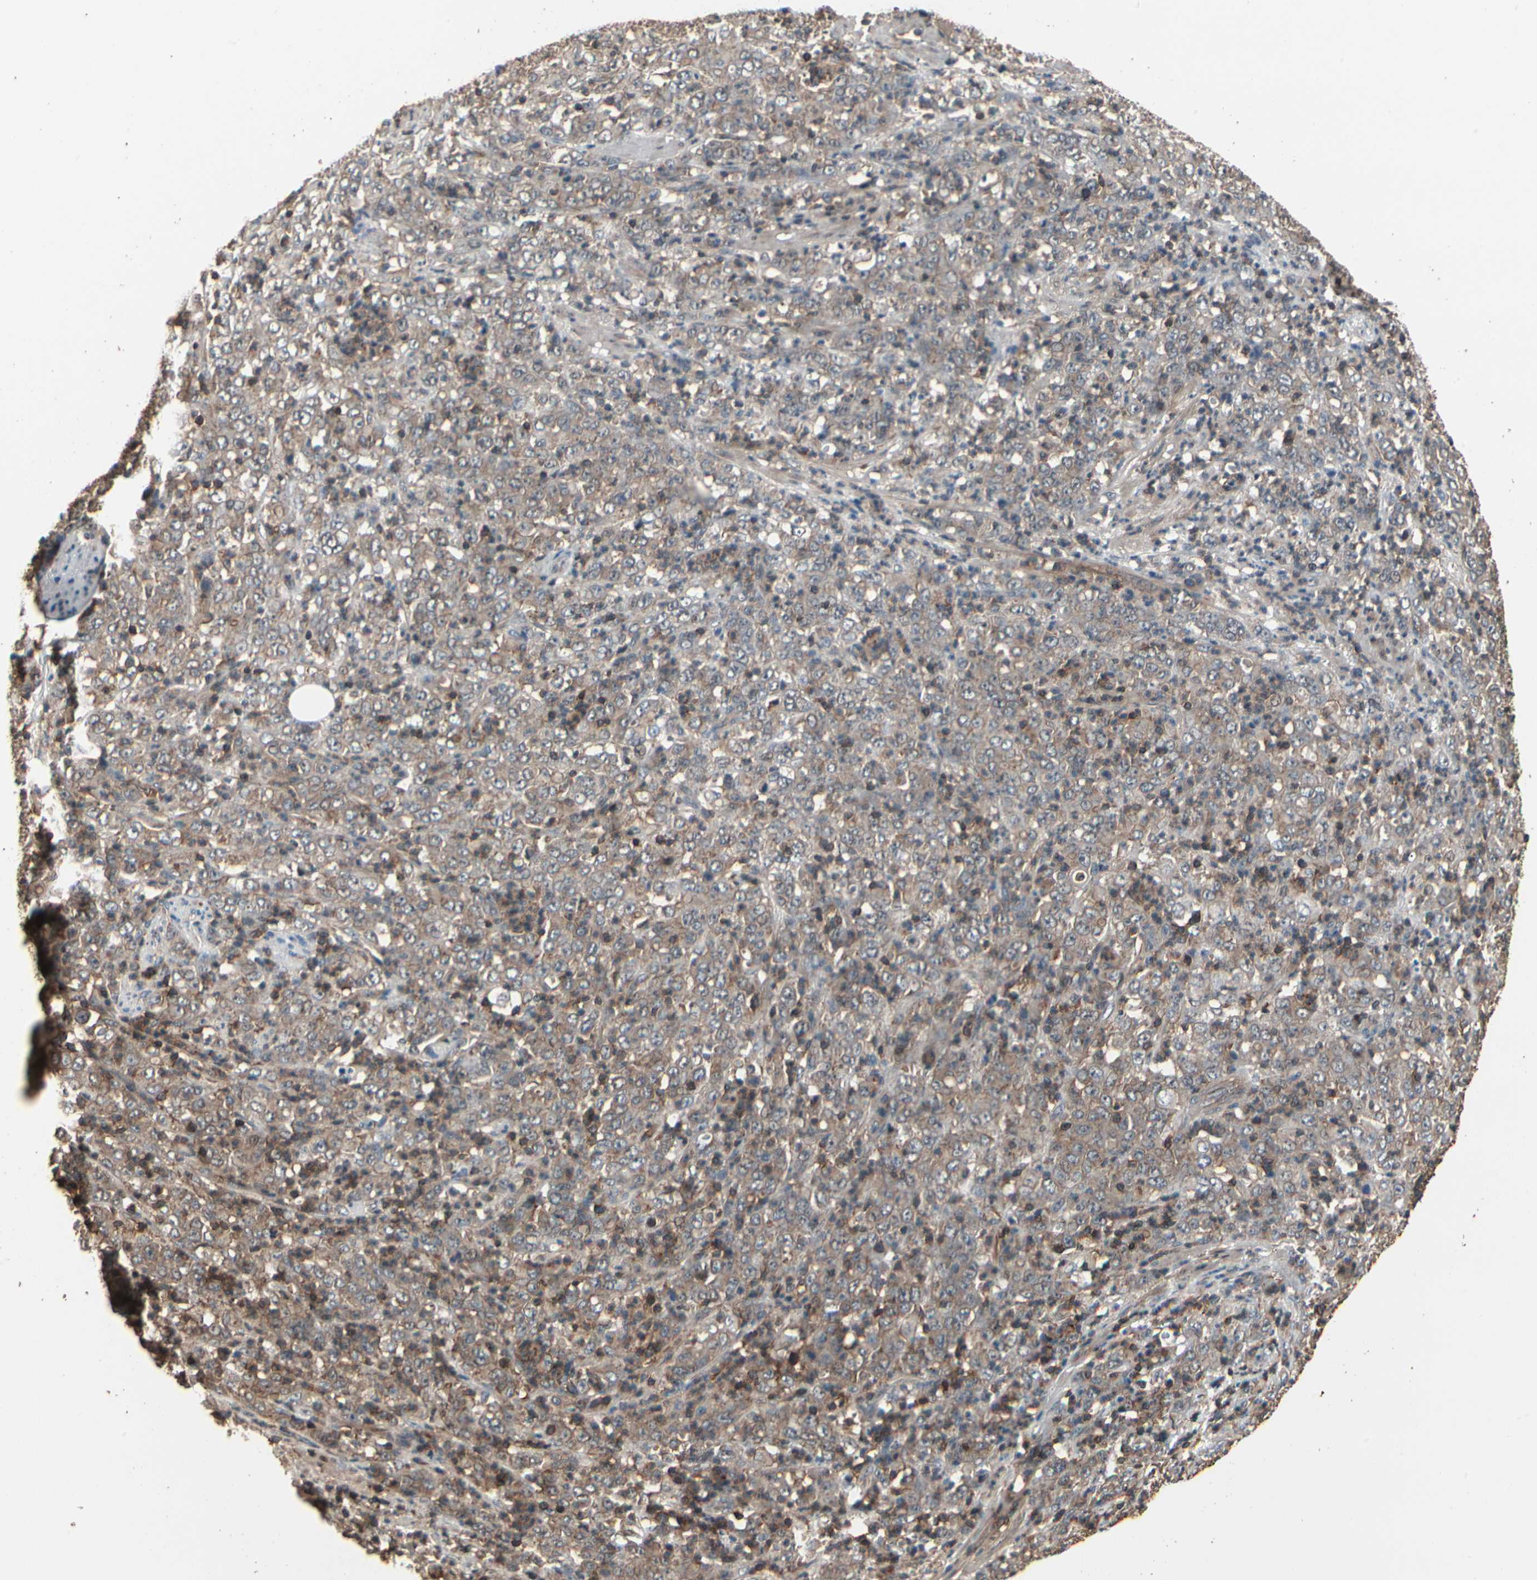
{"staining": {"intensity": "weak", "quantity": ">75%", "location": "cytoplasmic/membranous"}, "tissue": "stomach cancer", "cell_type": "Tumor cells", "image_type": "cancer", "snomed": [{"axis": "morphology", "description": "Adenocarcinoma, NOS"}, {"axis": "topography", "description": "Stomach, lower"}], "caption": "Human stomach adenocarcinoma stained with a brown dye displays weak cytoplasmic/membranous positive positivity in approximately >75% of tumor cells.", "gene": "MAPK13", "patient": {"sex": "female", "age": 71}}